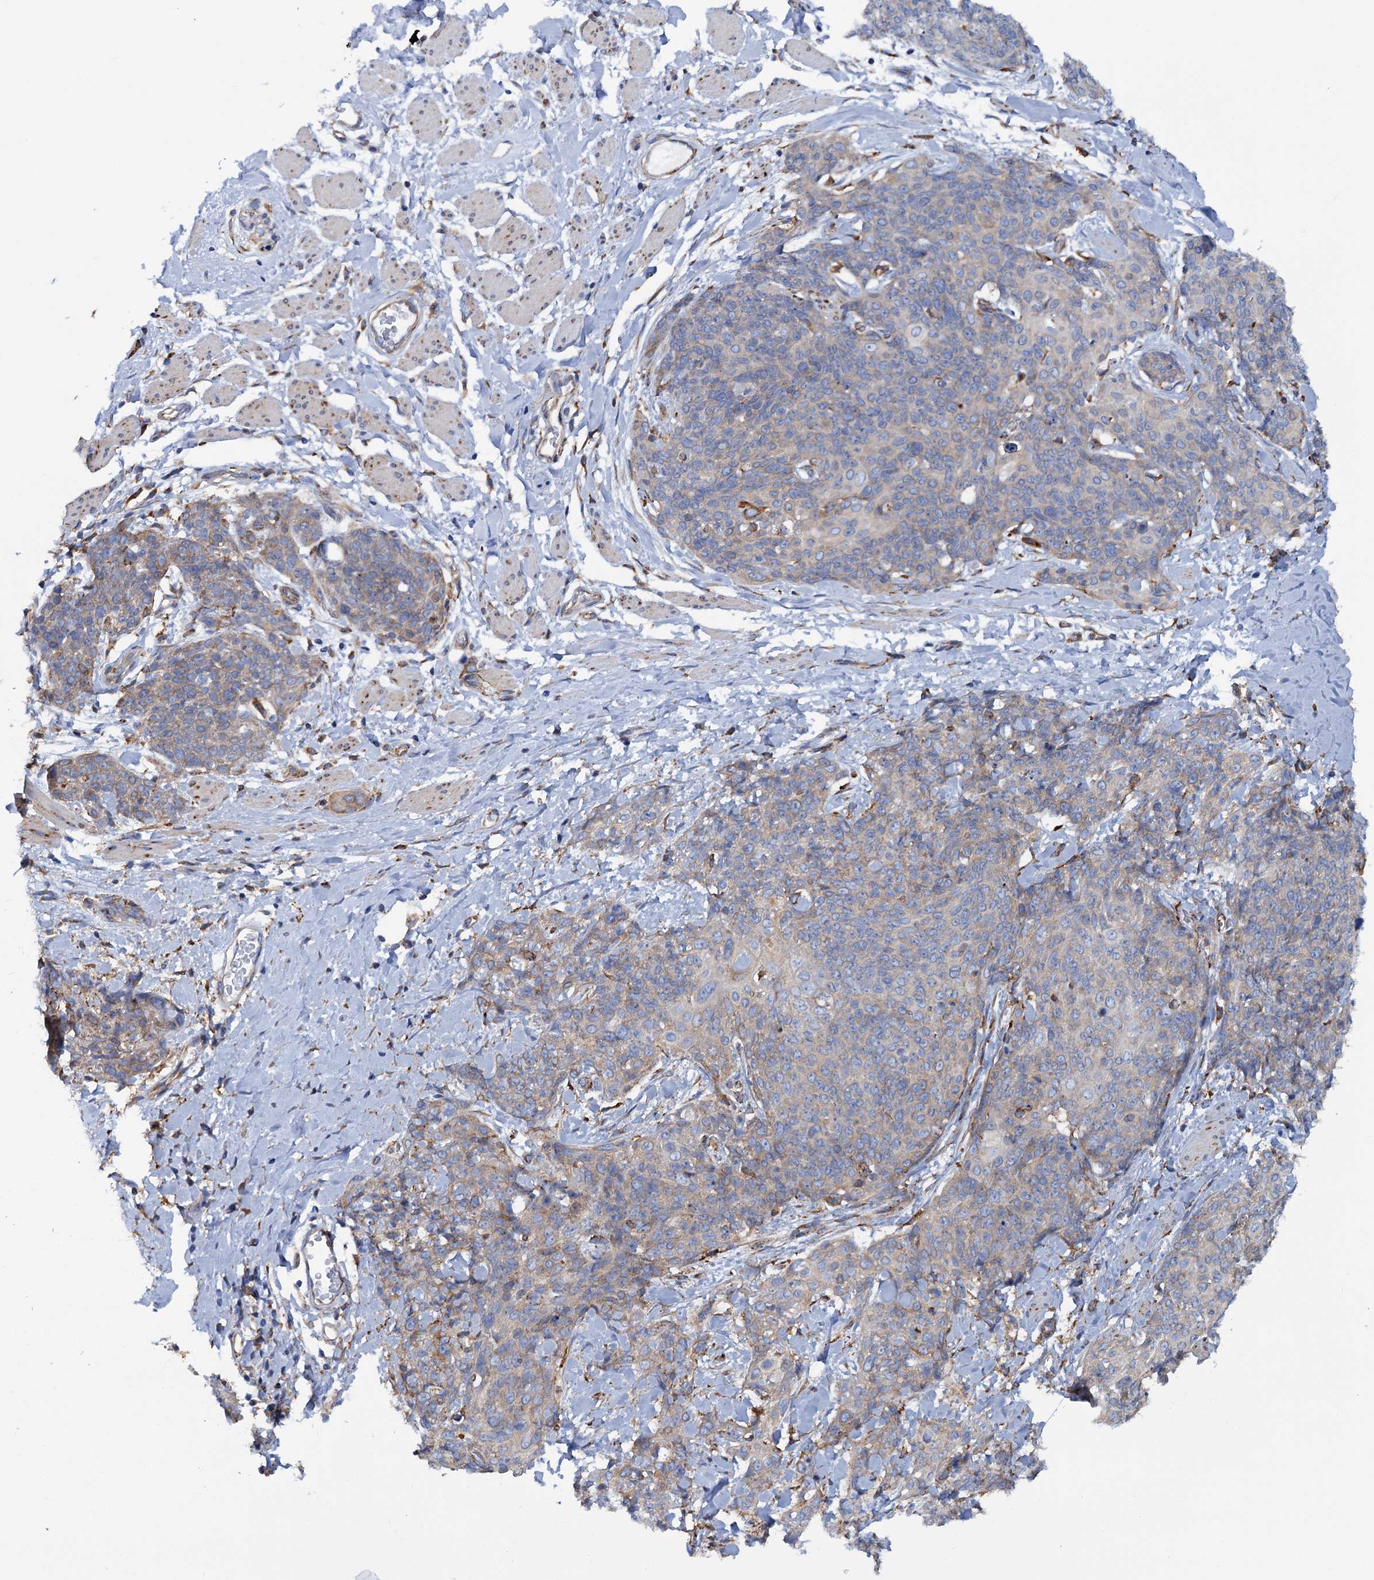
{"staining": {"intensity": "weak", "quantity": "25%-75%", "location": "cytoplasmic/membranous"}, "tissue": "skin cancer", "cell_type": "Tumor cells", "image_type": "cancer", "snomed": [{"axis": "morphology", "description": "Squamous cell carcinoma, NOS"}, {"axis": "topography", "description": "Skin"}, {"axis": "topography", "description": "Vulva"}], "caption": "Immunohistochemical staining of skin cancer (squamous cell carcinoma) exhibits low levels of weak cytoplasmic/membranous staining in about 25%-75% of tumor cells. Using DAB (brown) and hematoxylin (blue) stains, captured at high magnification using brightfield microscopy.", "gene": "SHE", "patient": {"sex": "female", "age": 85}}